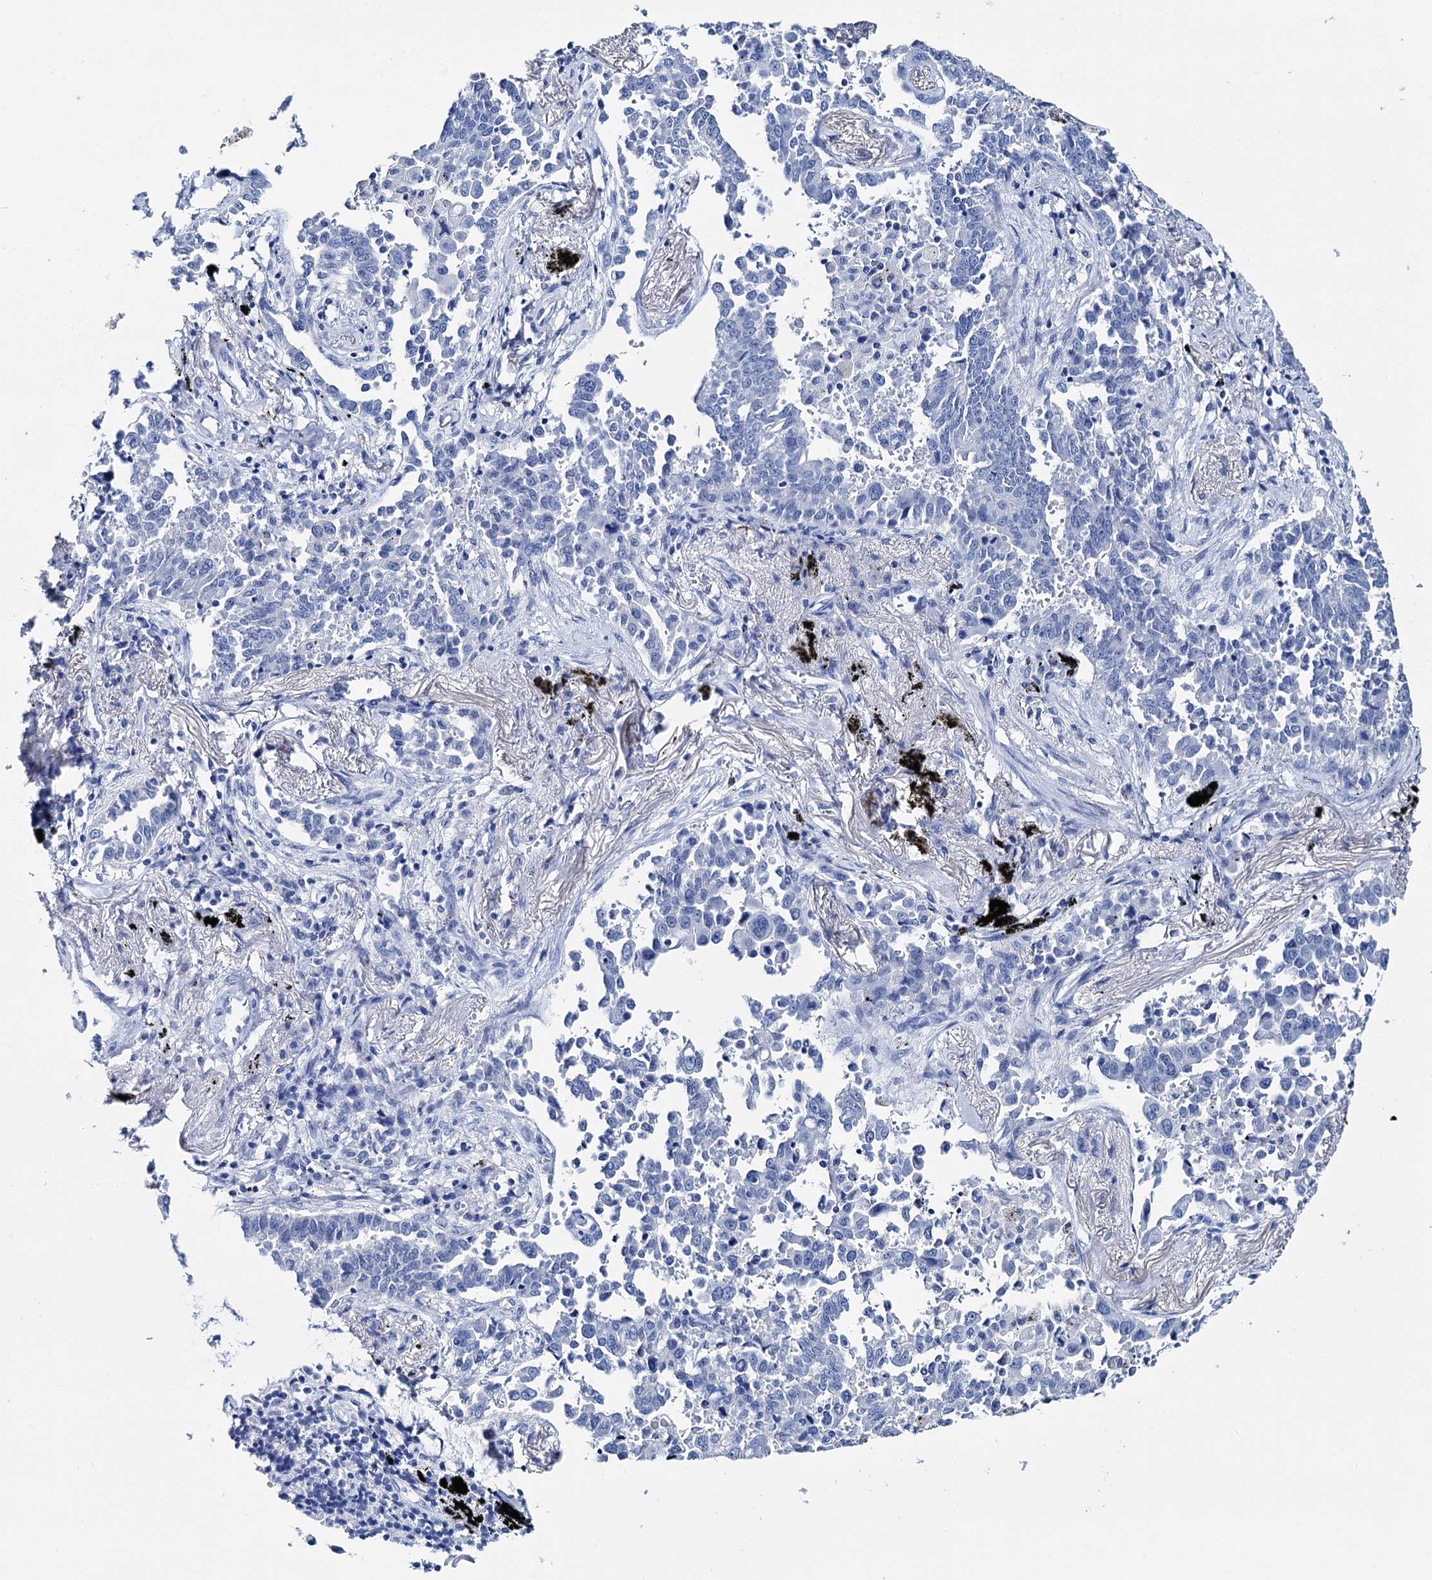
{"staining": {"intensity": "negative", "quantity": "none", "location": "none"}, "tissue": "lung cancer", "cell_type": "Tumor cells", "image_type": "cancer", "snomed": [{"axis": "morphology", "description": "Adenocarcinoma, NOS"}, {"axis": "topography", "description": "Lung"}], "caption": "Tumor cells show no significant expression in adenocarcinoma (lung).", "gene": "BRINP1", "patient": {"sex": "male", "age": 67}}